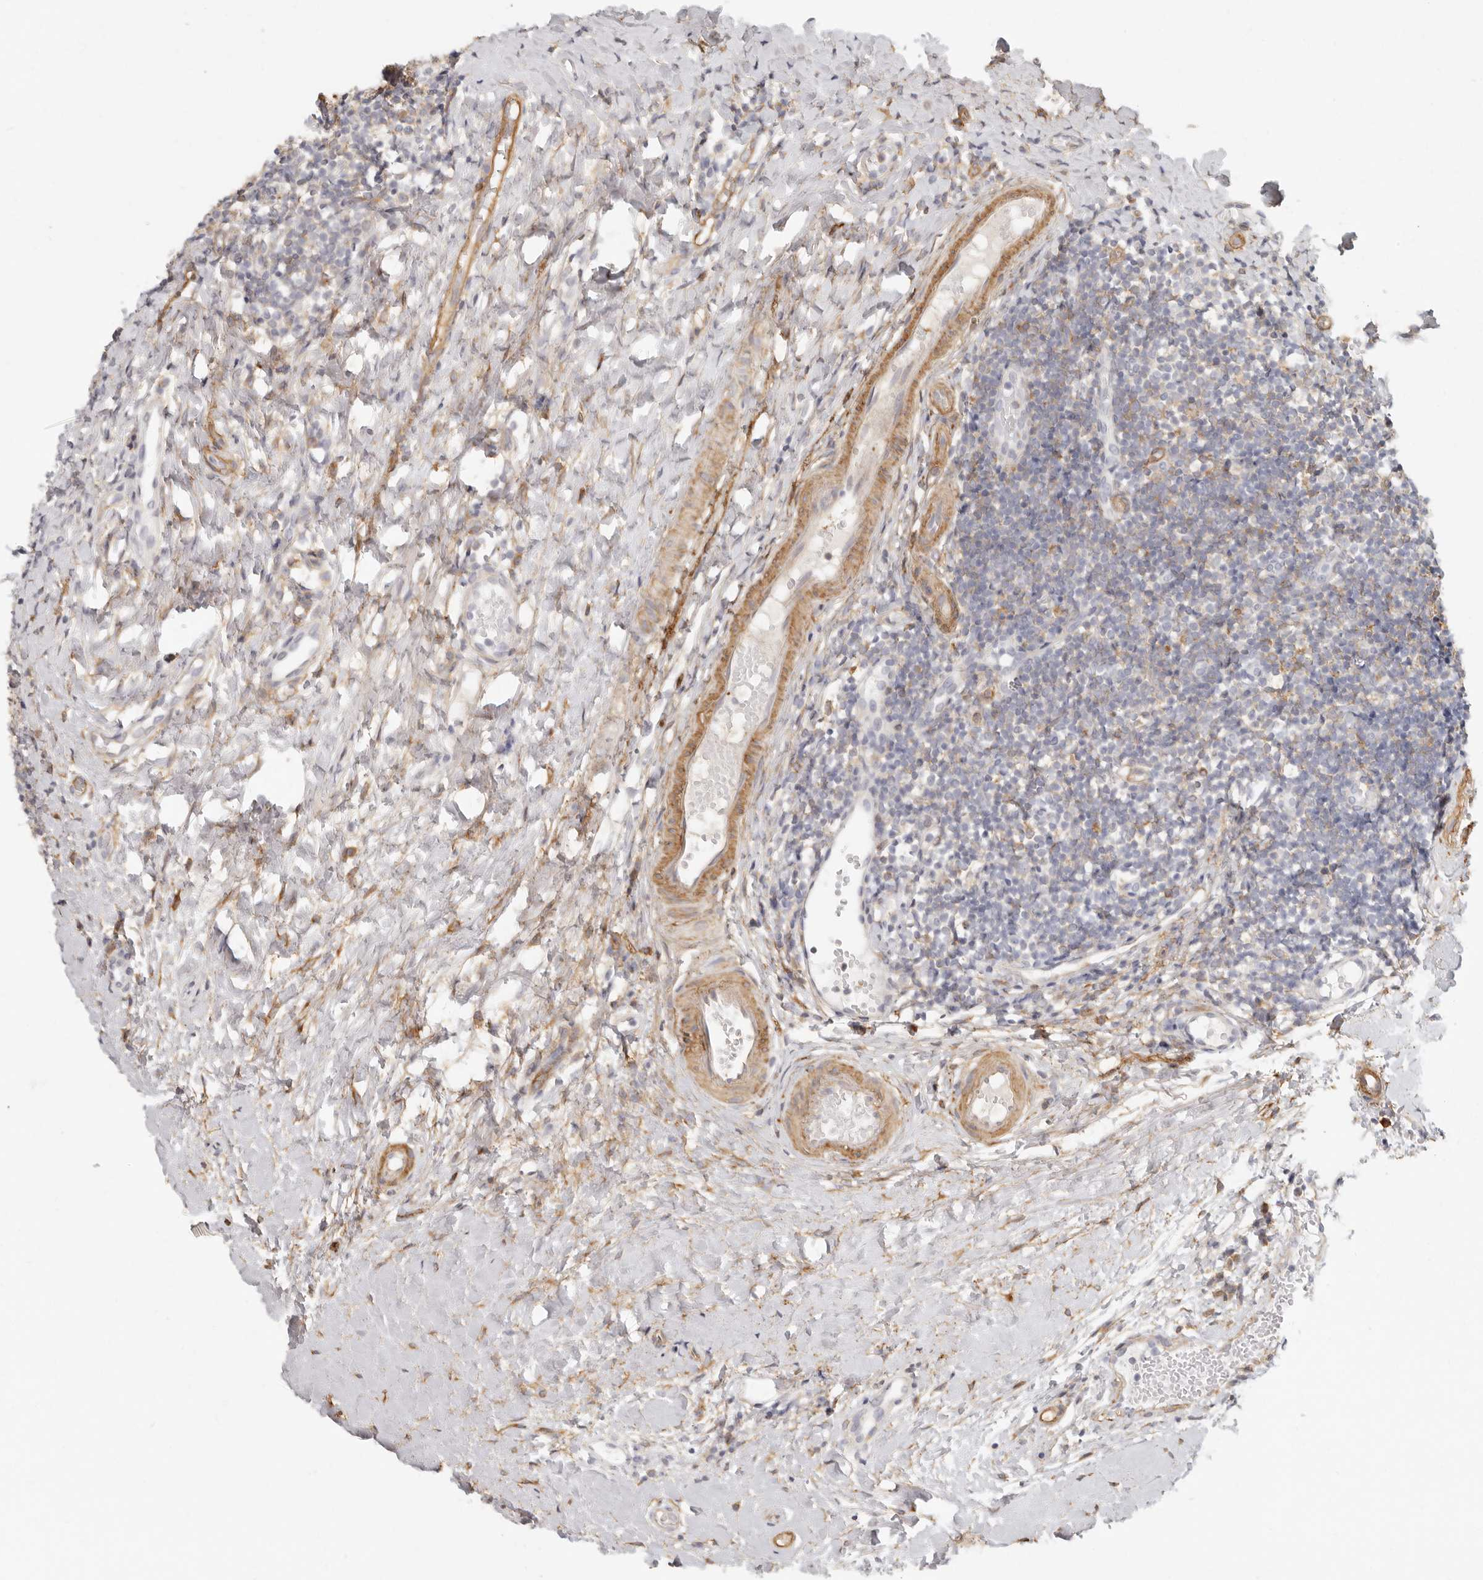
{"staining": {"intensity": "moderate", "quantity": "25%-75%", "location": "cytoplasmic/membranous"}, "tissue": "tonsil", "cell_type": "Germinal center cells", "image_type": "normal", "snomed": [{"axis": "morphology", "description": "Normal tissue, NOS"}, {"axis": "topography", "description": "Tonsil"}], "caption": "This micrograph shows immunohistochemistry staining of normal tonsil, with medium moderate cytoplasmic/membranous positivity in approximately 25%-75% of germinal center cells.", "gene": "NIBAN1", "patient": {"sex": "female", "age": 19}}